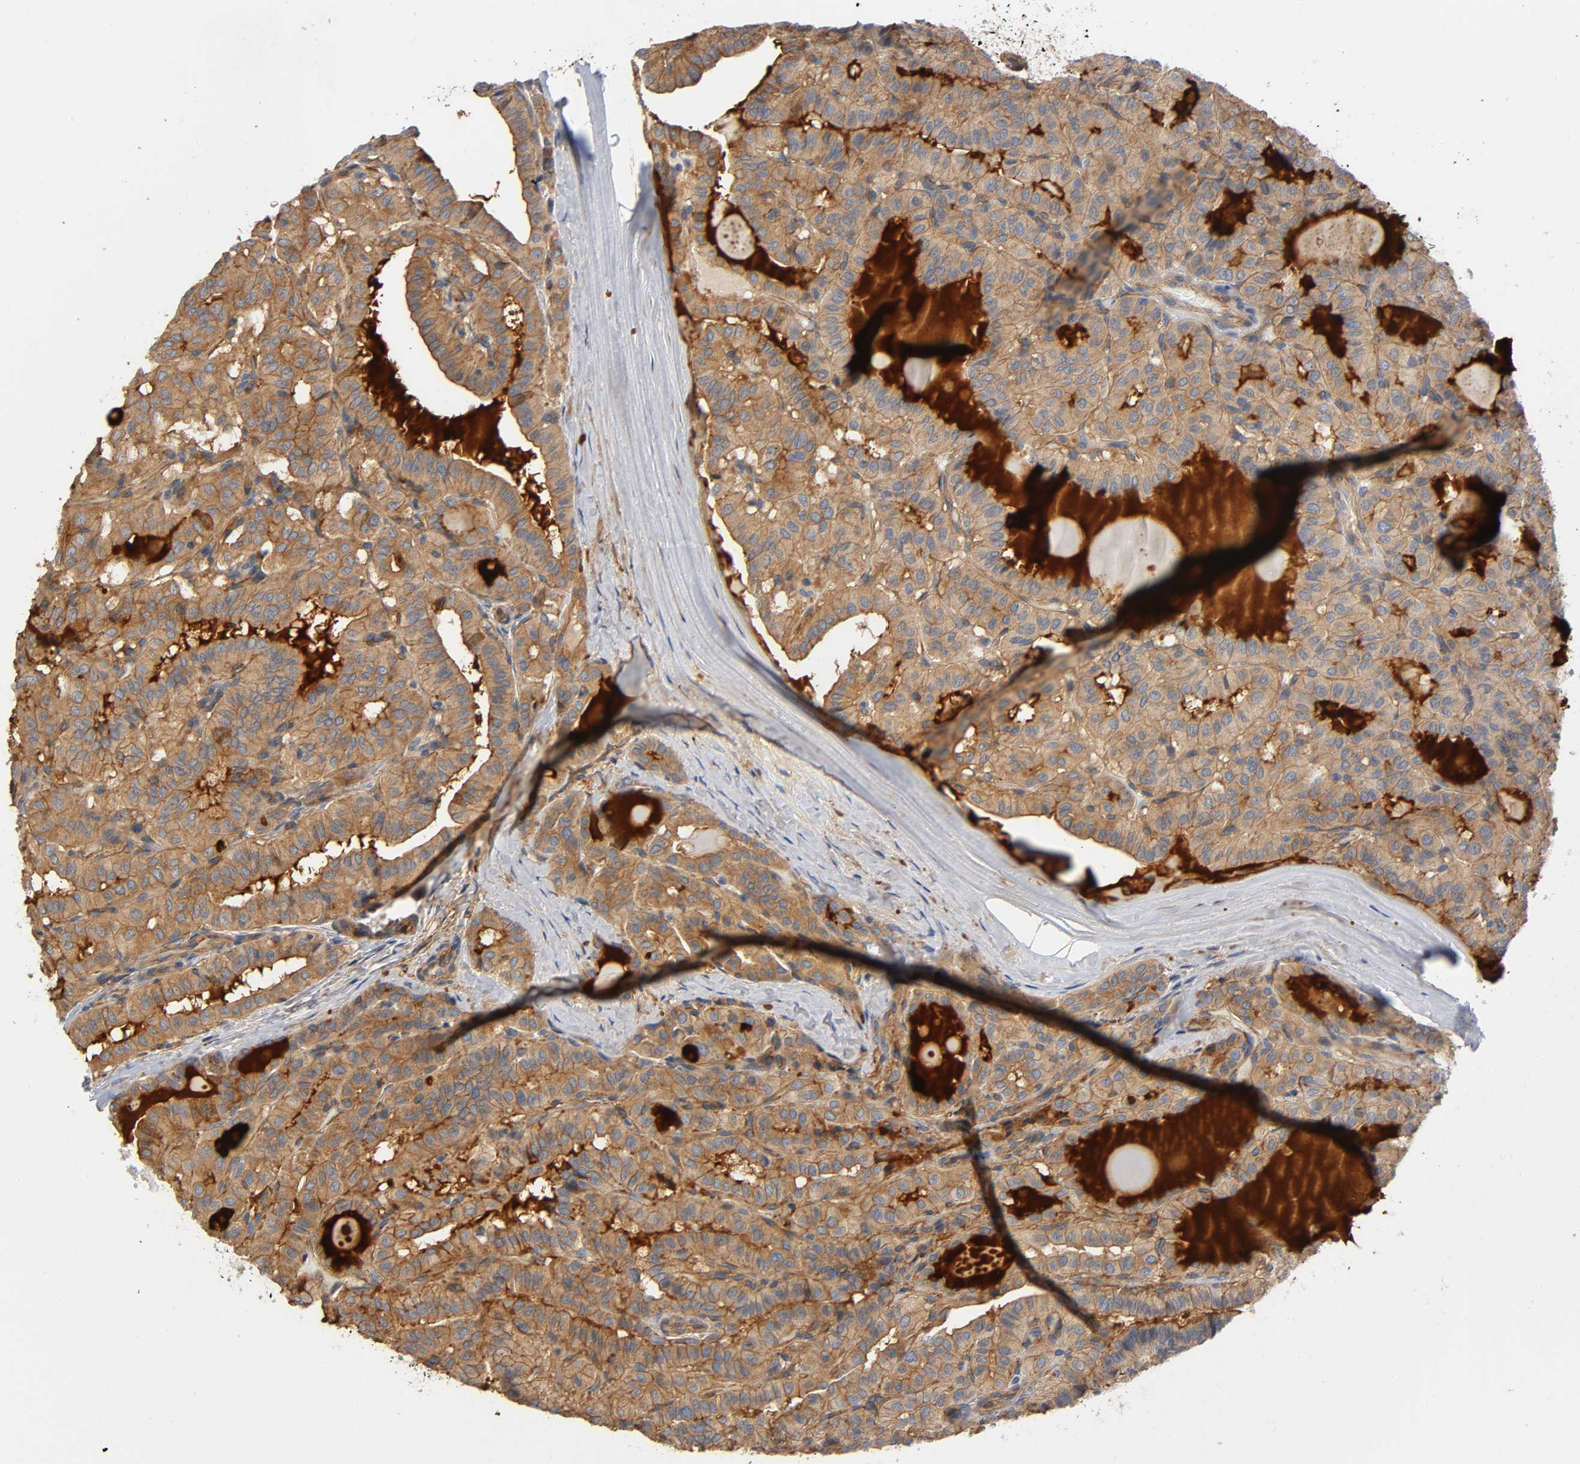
{"staining": {"intensity": "strong", "quantity": ">75%", "location": "cytoplasmic/membranous"}, "tissue": "thyroid cancer", "cell_type": "Tumor cells", "image_type": "cancer", "snomed": [{"axis": "morphology", "description": "Papillary adenocarcinoma, NOS"}, {"axis": "topography", "description": "Thyroid gland"}], "caption": "Human papillary adenocarcinoma (thyroid) stained with a protein marker reveals strong staining in tumor cells.", "gene": "MARS1", "patient": {"sex": "male", "age": 77}}